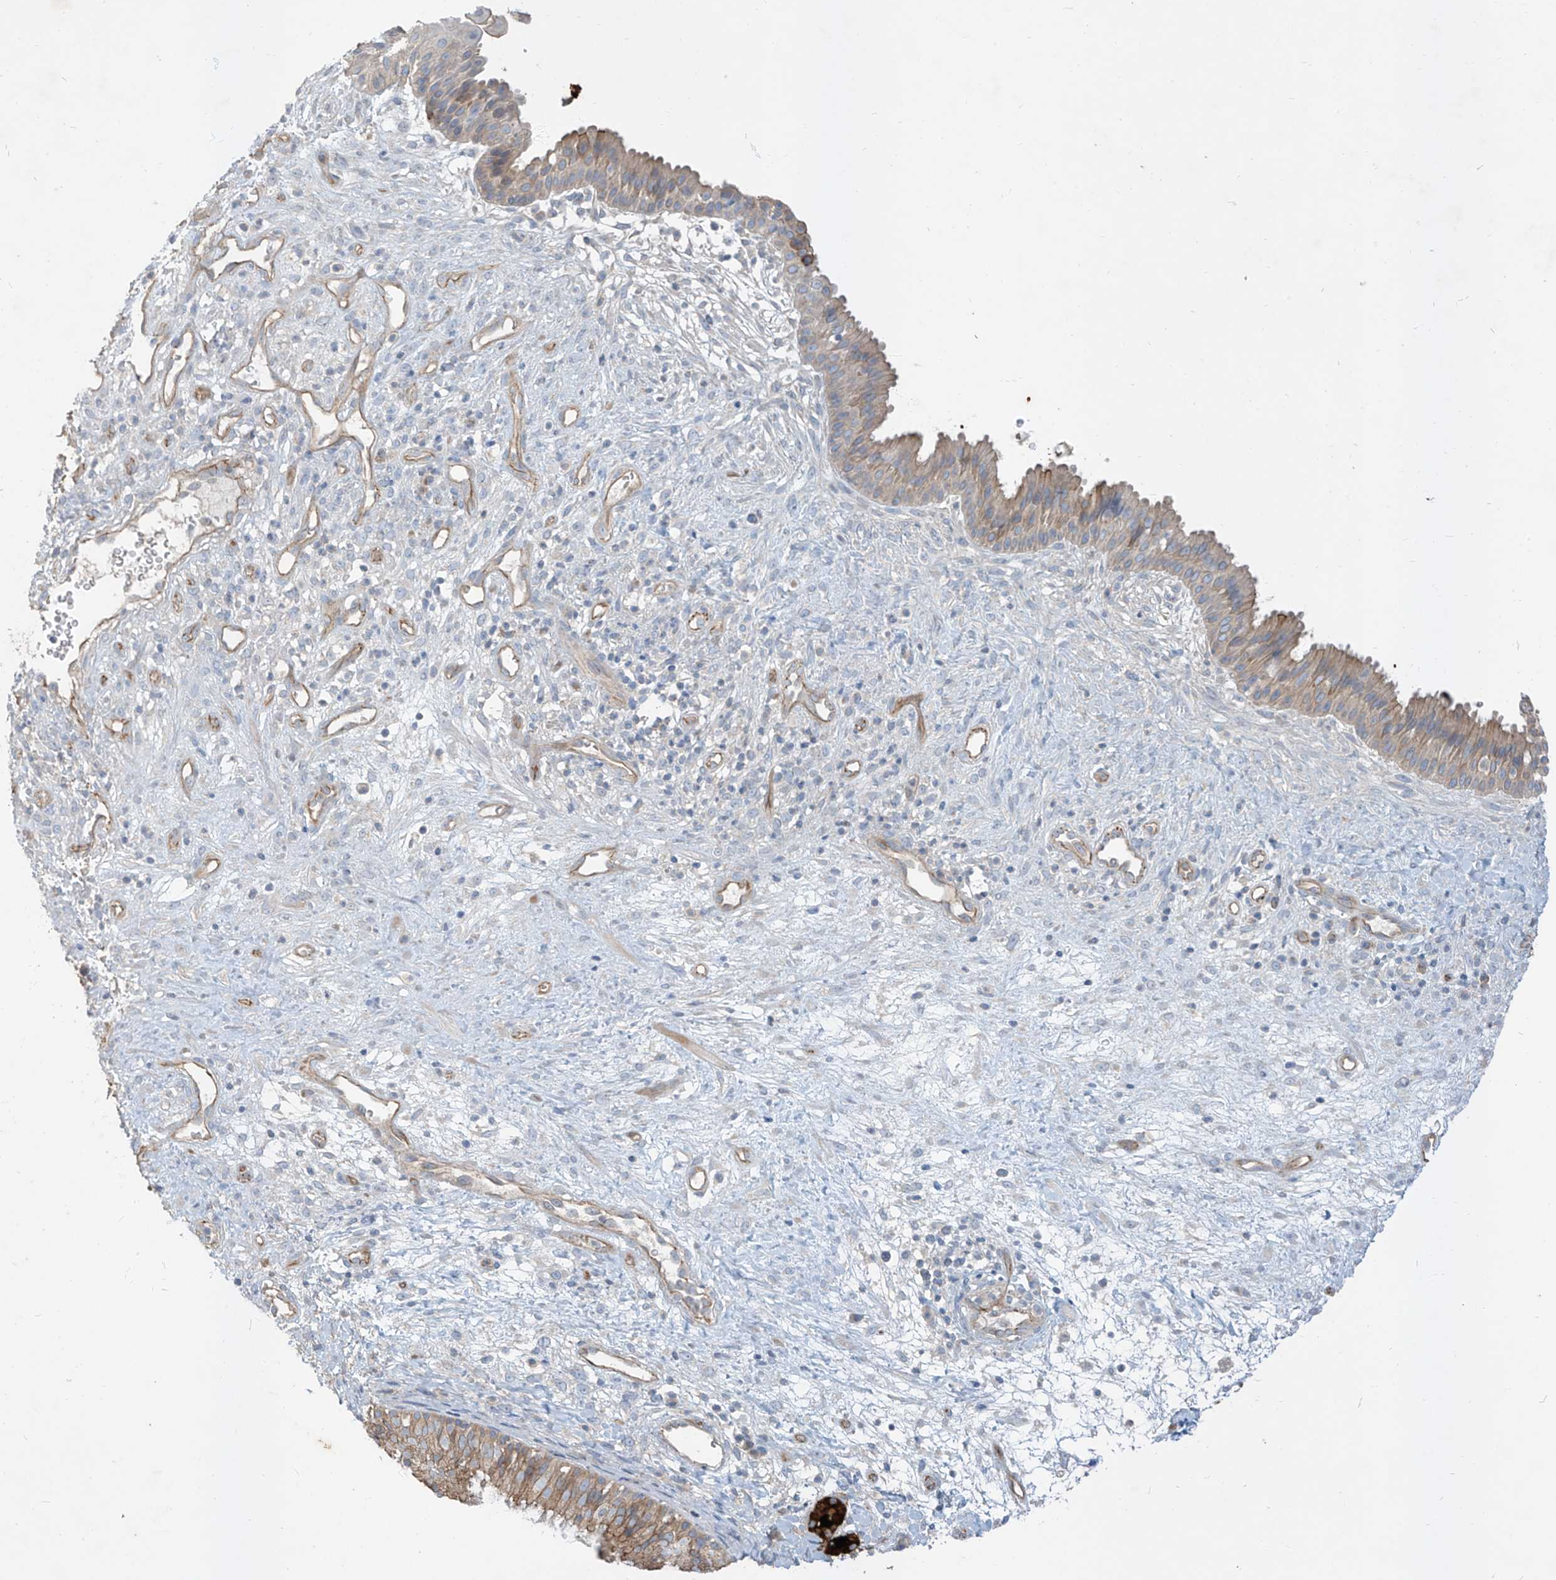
{"staining": {"intensity": "weak", "quantity": "25%-75%", "location": "cytoplasmic/membranous"}, "tissue": "nasopharynx", "cell_type": "Respiratory epithelial cells", "image_type": "normal", "snomed": [{"axis": "morphology", "description": "Normal tissue, NOS"}, {"axis": "topography", "description": "Nasopharynx"}], "caption": "Benign nasopharynx displays weak cytoplasmic/membranous staining in approximately 25%-75% of respiratory epithelial cells, visualized by immunohistochemistry. The protein of interest is stained brown, and the nuclei are stained in blue (DAB IHC with brightfield microscopy, high magnification).", "gene": "EPHX4", "patient": {"sex": "male", "age": 22}}